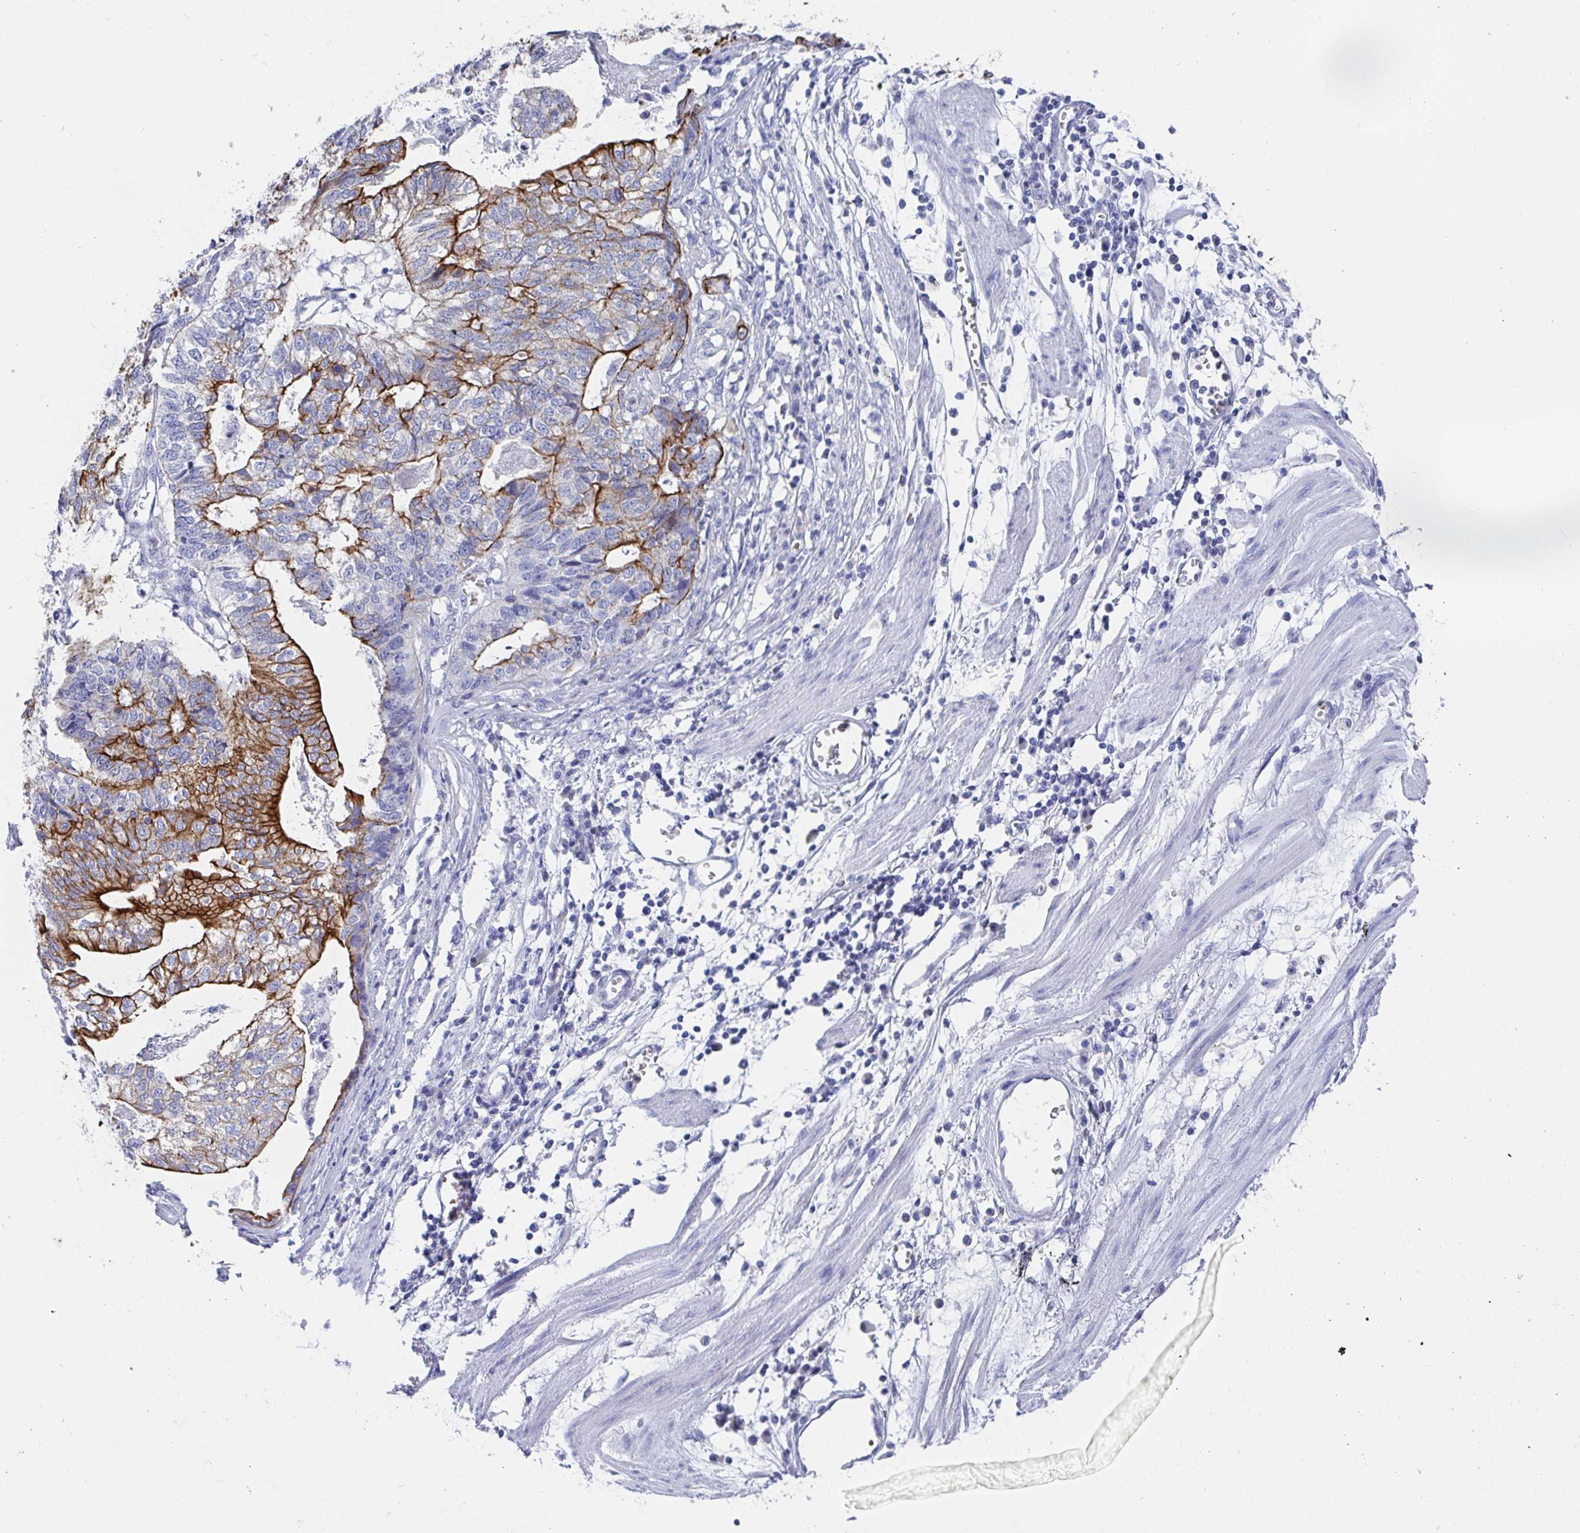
{"staining": {"intensity": "strong", "quantity": "25%-75%", "location": "cytoplasmic/membranous"}, "tissue": "stomach cancer", "cell_type": "Tumor cells", "image_type": "cancer", "snomed": [{"axis": "morphology", "description": "Adenocarcinoma, NOS"}, {"axis": "topography", "description": "Stomach, upper"}], "caption": "Stomach cancer (adenocarcinoma) was stained to show a protein in brown. There is high levels of strong cytoplasmic/membranous staining in approximately 25%-75% of tumor cells.", "gene": "CLDN8", "patient": {"sex": "female", "age": 67}}